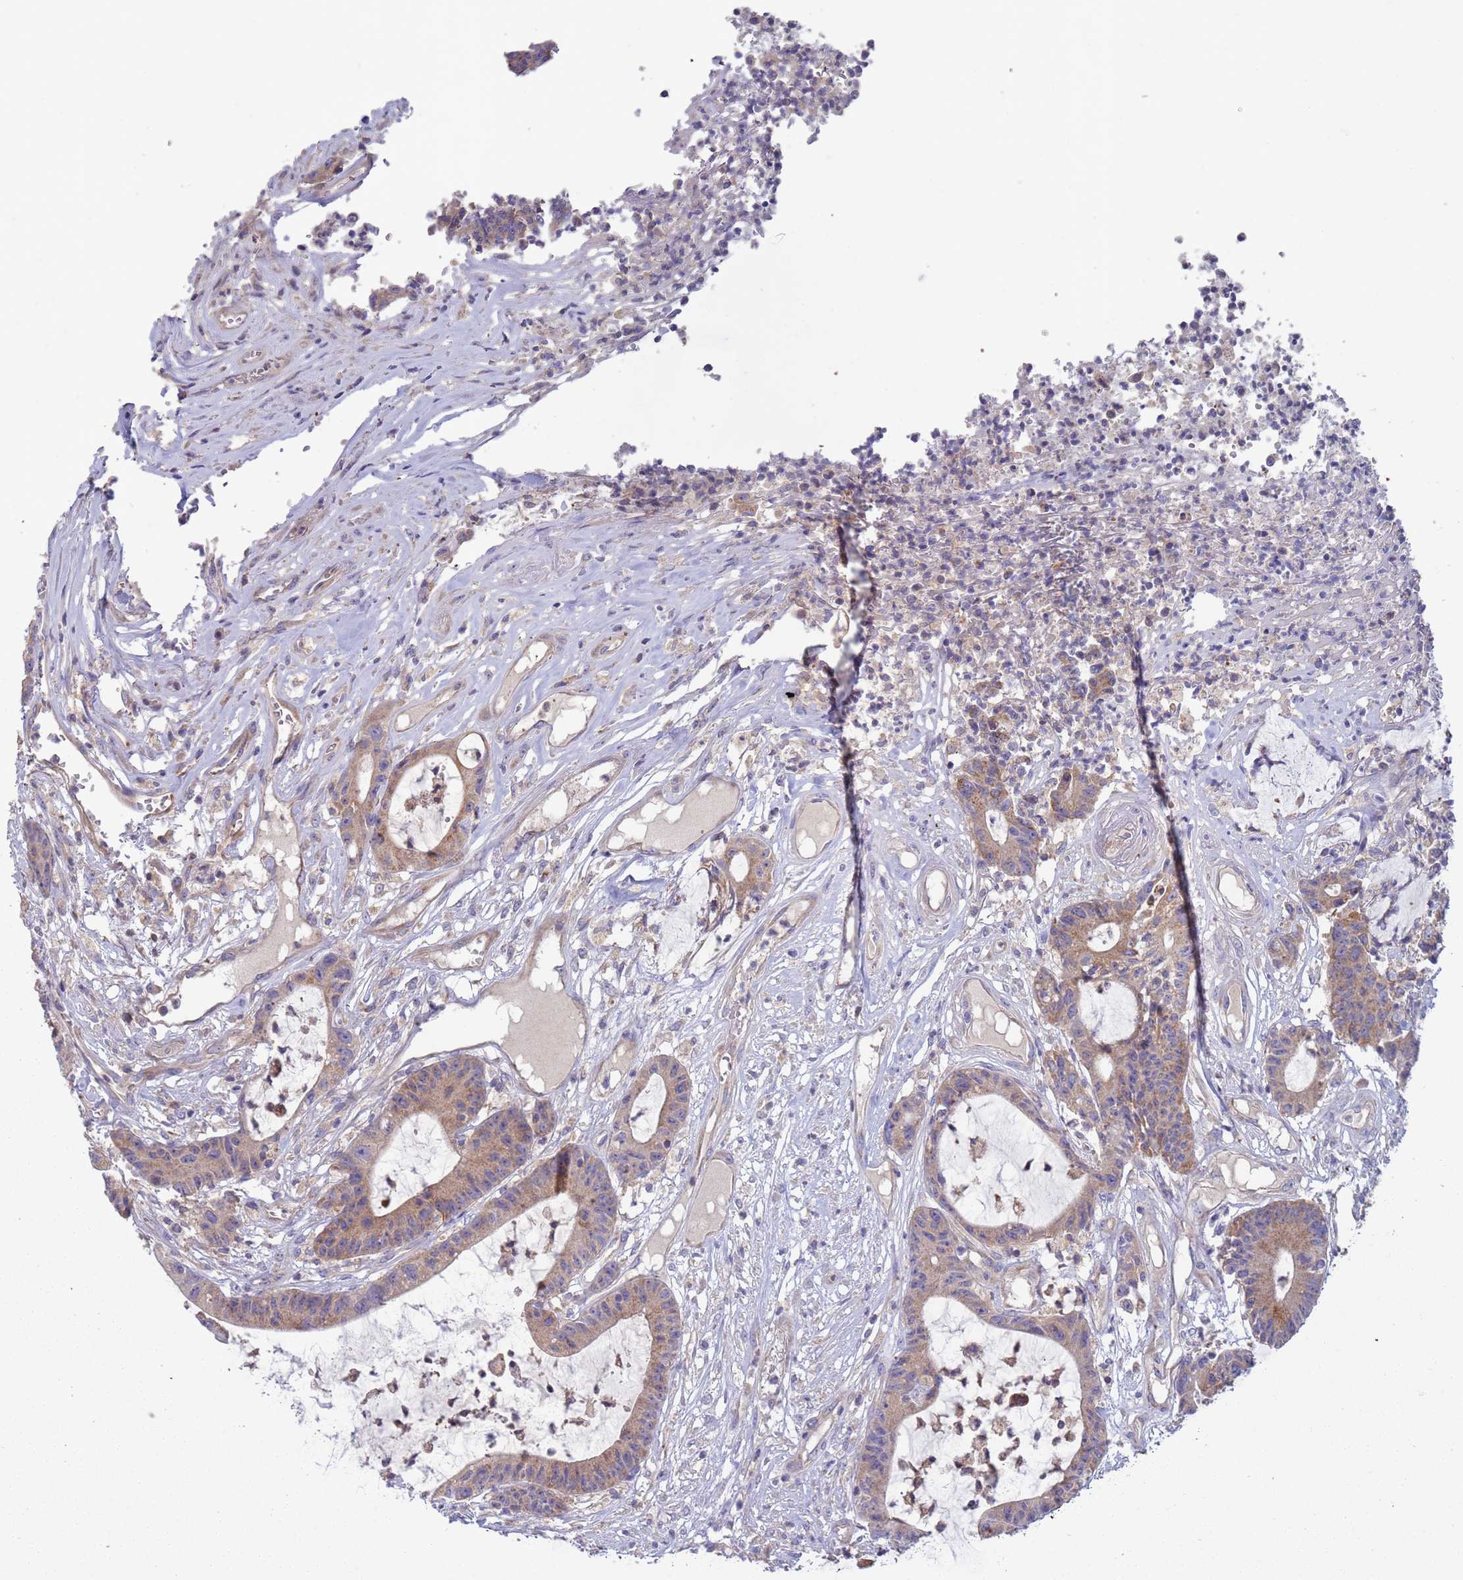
{"staining": {"intensity": "moderate", "quantity": ">75%", "location": "cytoplasmic/membranous"}, "tissue": "colorectal cancer", "cell_type": "Tumor cells", "image_type": "cancer", "snomed": [{"axis": "morphology", "description": "Adenocarcinoma, NOS"}, {"axis": "topography", "description": "Colon"}], "caption": "Colorectal cancer stained with IHC shows moderate cytoplasmic/membranous expression in approximately >75% of tumor cells.", "gene": "UQCRQ", "patient": {"sex": "female", "age": 84}}